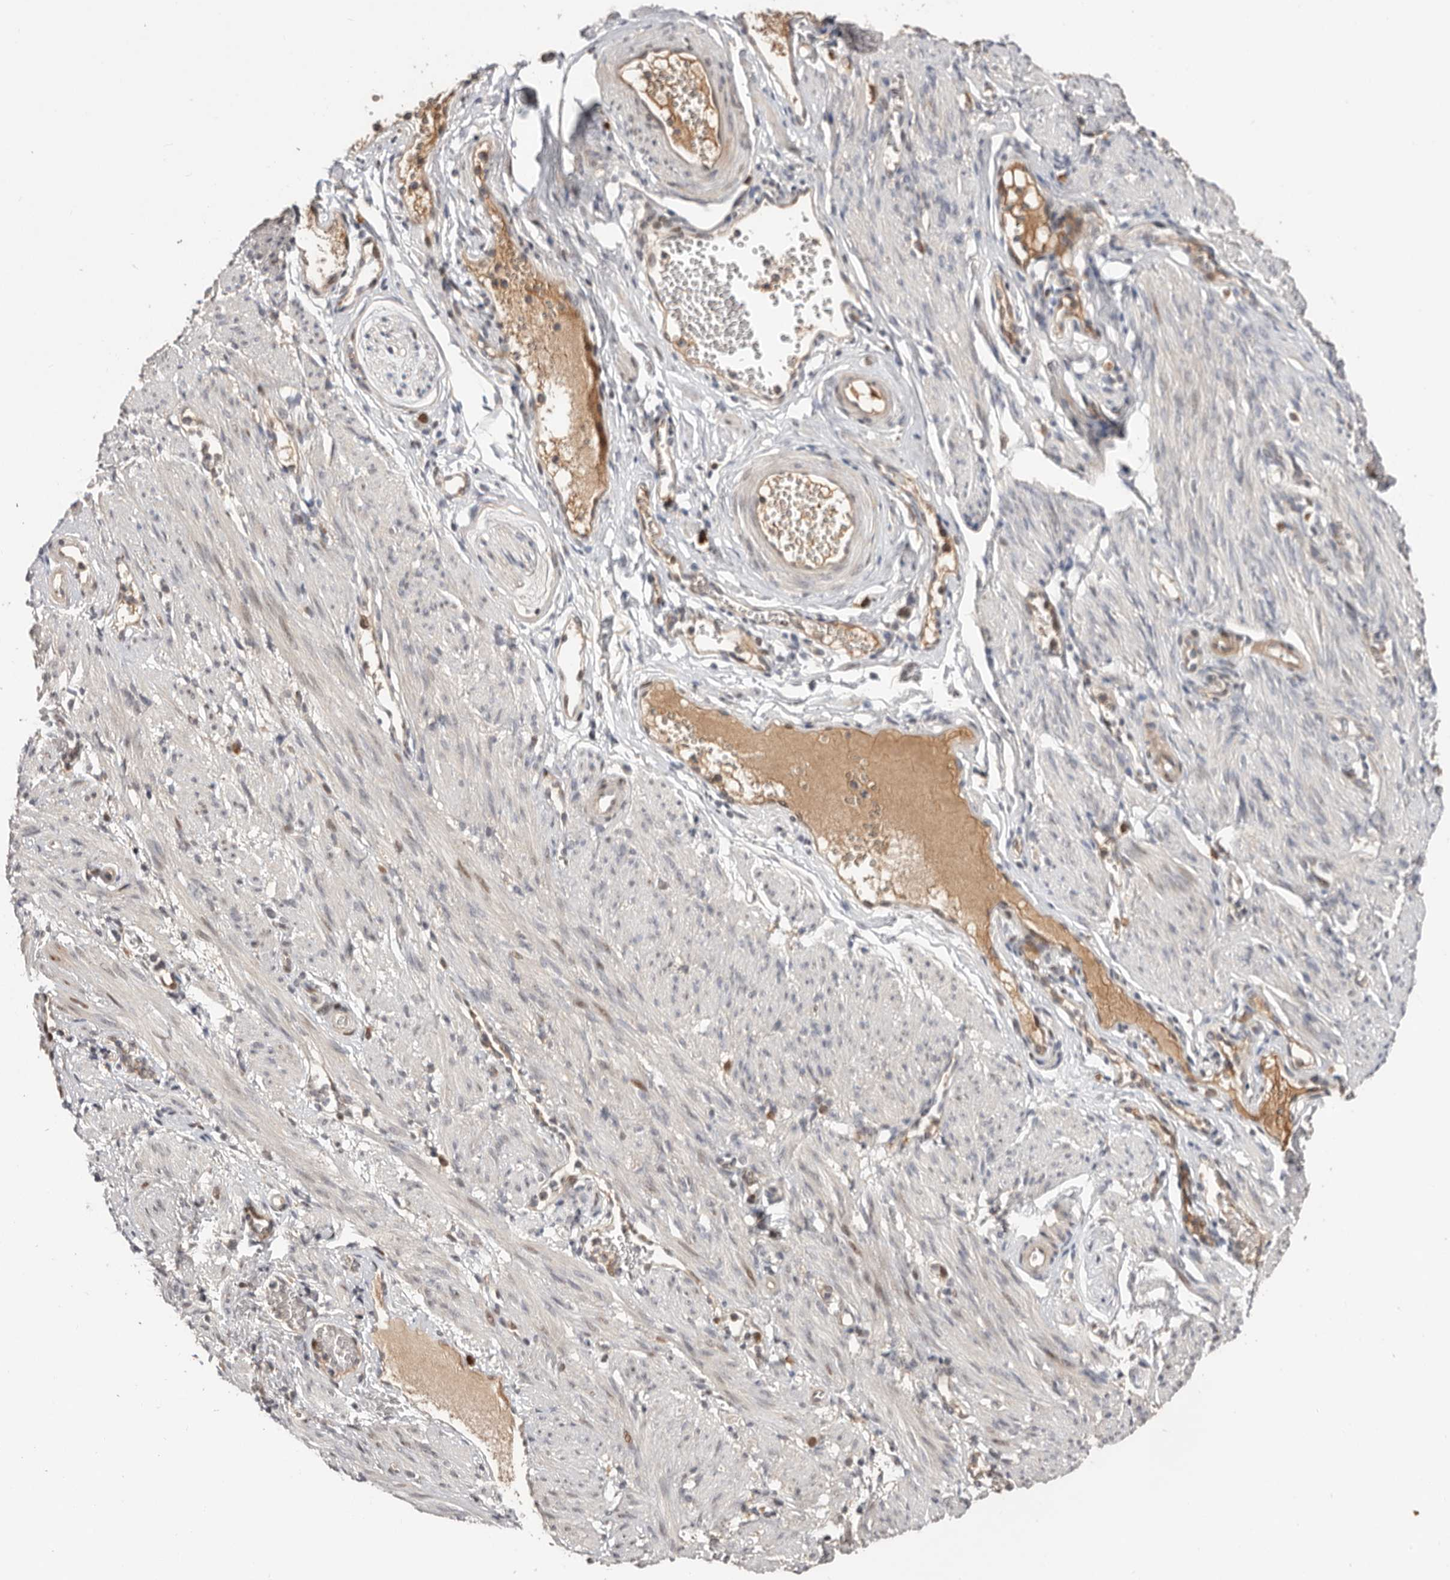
{"staining": {"intensity": "weak", "quantity": "25%-75%", "location": "cytoplasmic/membranous"}, "tissue": "adipose tissue", "cell_type": "Adipocytes", "image_type": "normal", "snomed": [{"axis": "morphology", "description": "Normal tissue, NOS"}, {"axis": "topography", "description": "Smooth muscle"}, {"axis": "topography", "description": "Peripheral nerve tissue"}], "caption": "Immunohistochemical staining of benign human adipose tissue demonstrates 25%-75% levels of weak cytoplasmic/membranous protein staining in about 25%-75% of adipocytes.", "gene": "DOP1A", "patient": {"sex": "female", "age": 39}}